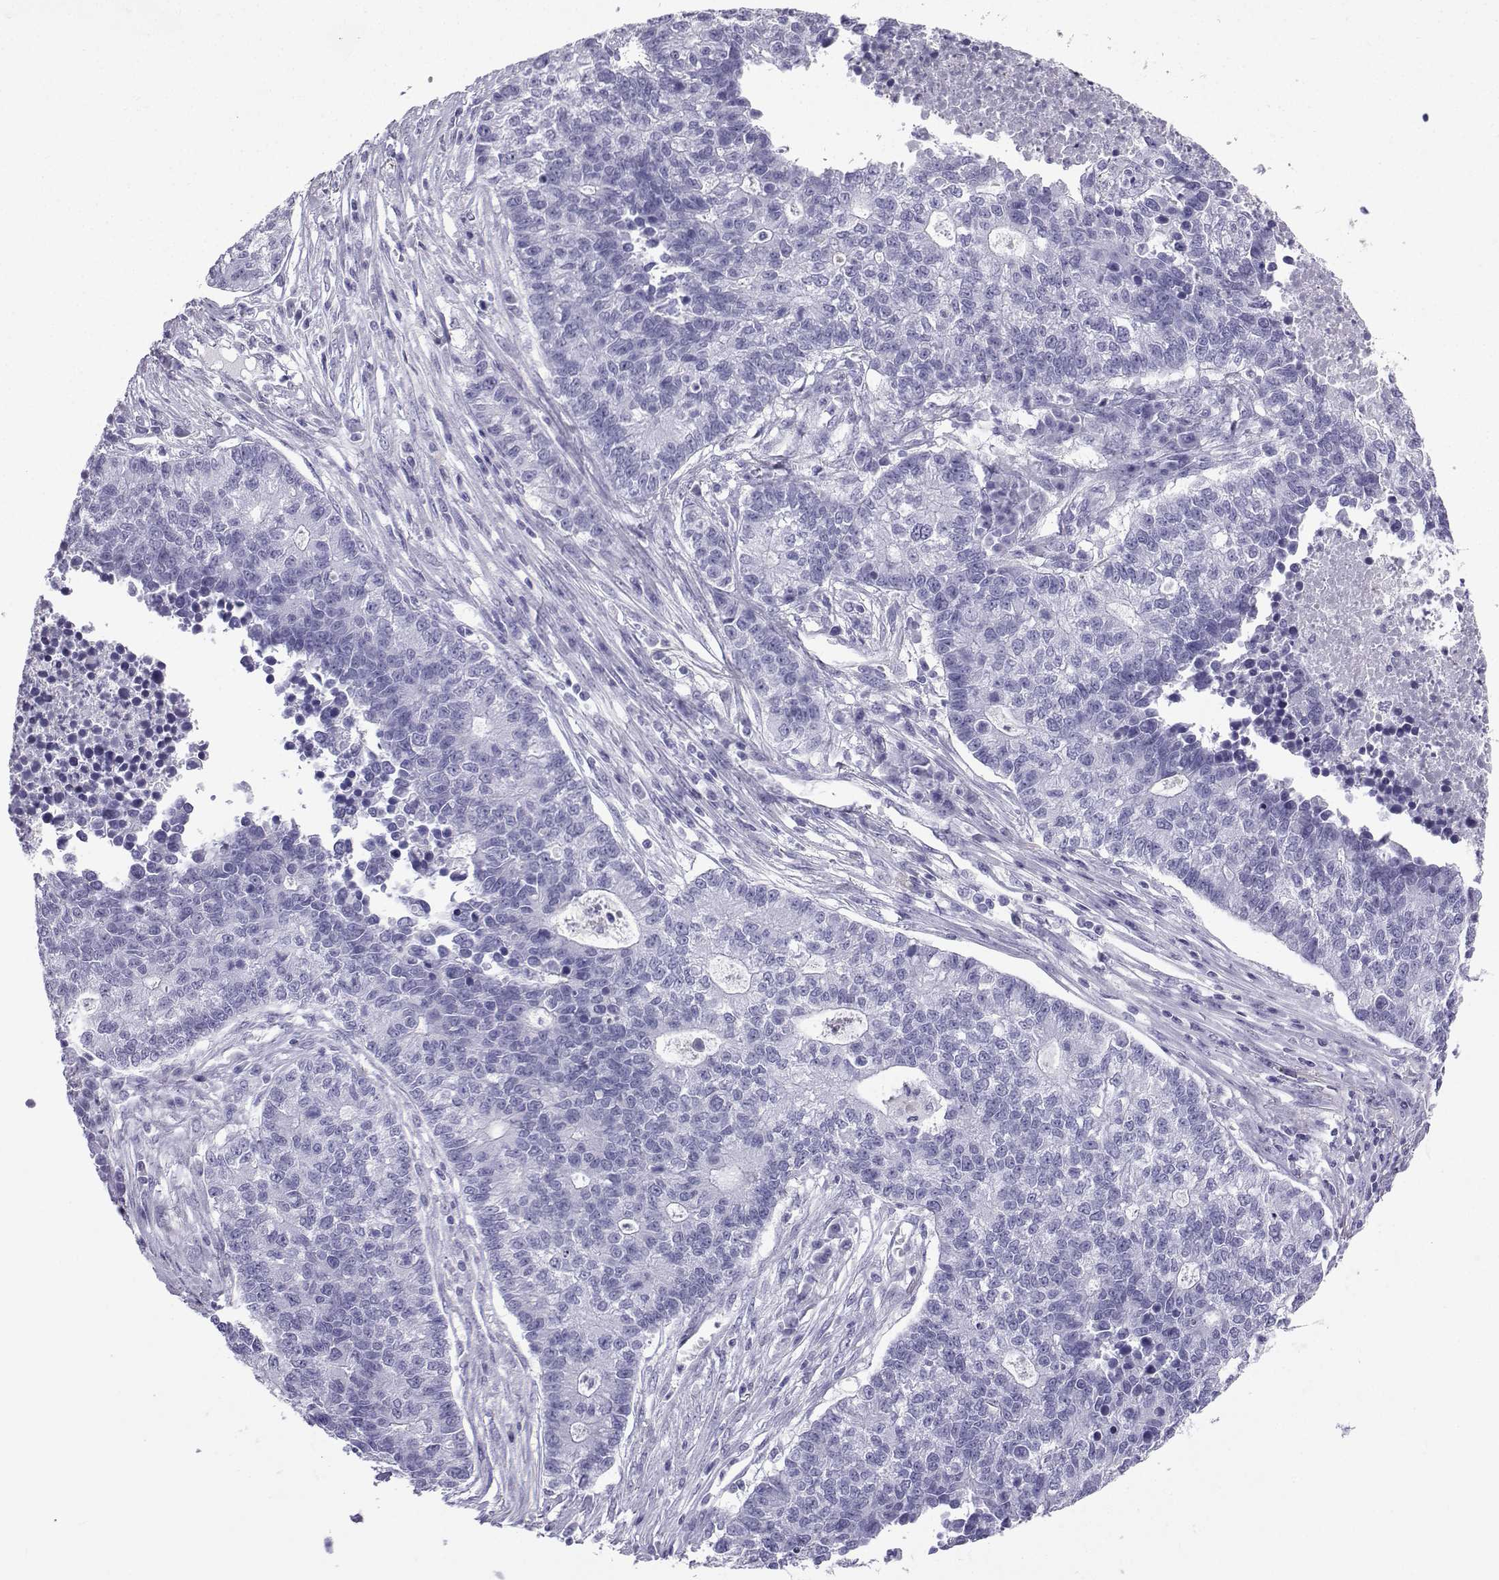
{"staining": {"intensity": "negative", "quantity": "none", "location": "none"}, "tissue": "lung cancer", "cell_type": "Tumor cells", "image_type": "cancer", "snomed": [{"axis": "morphology", "description": "Adenocarcinoma, NOS"}, {"axis": "topography", "description": "Lung"}], "caption": "There is no significant positivity in tumor cells of lung cancer (adenocarcinoma).", "gene": "SLC18A2", "patient": {"sex": "male", "age": 57}}